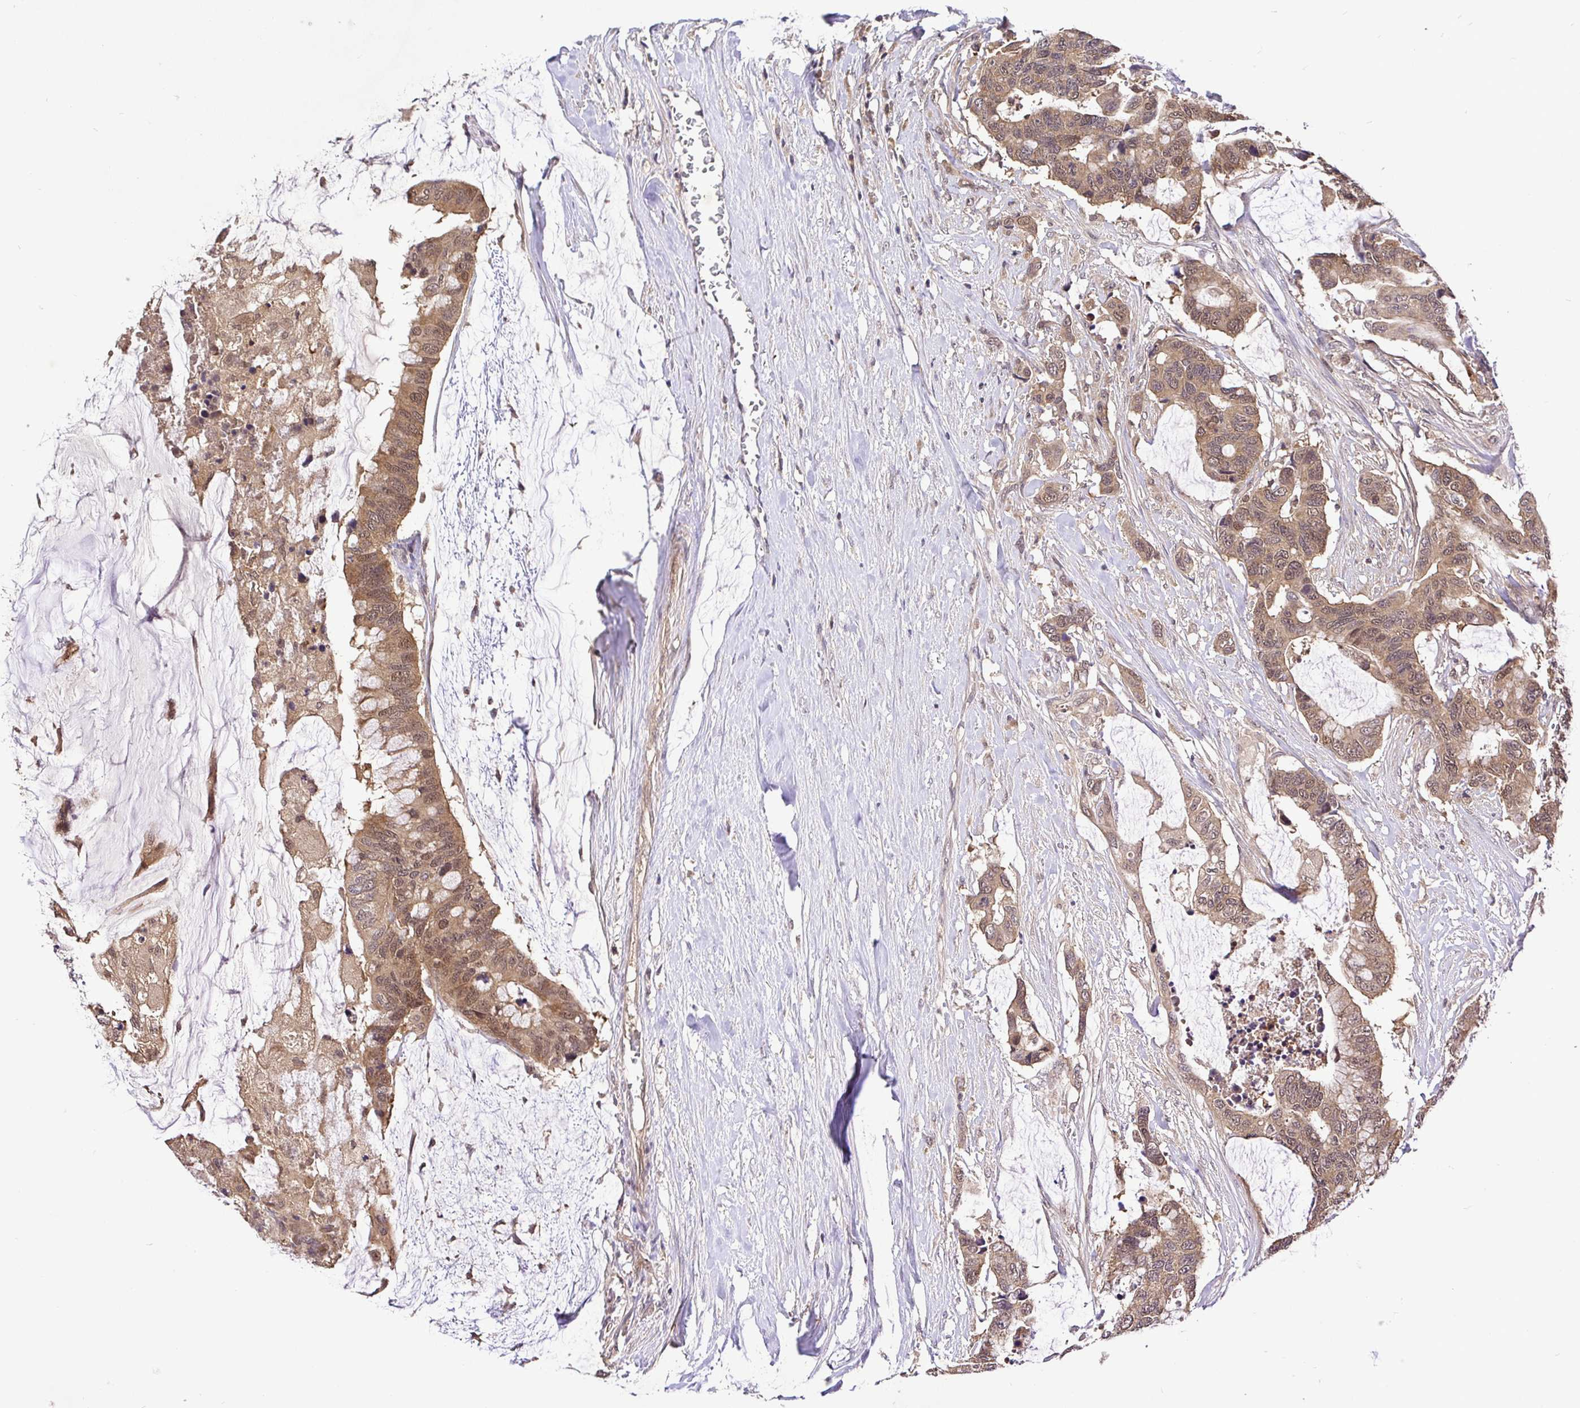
{"staining": {"intensity": "moderate", "quantity": ">75%", "location": "cytoplasmic/membranous,nuclear"}, "tissue": "colorectal cancer", "cell_type": "Tumor cells", "image_type": "cancer", "snomed": [{"axis": "morphology", "description": "Adenocarcinoma, NOS"}, {"axis": "topography", "description": "Rectum"}], "caption": "DAB immunohistochemical staining of adenocarcinoma (colorectal) demonstrates moderate cytoplasmic/membranous and nuclear protein expression in approximately >75% of tumor cells. Ihc stains the protein in brown and the nuclei are stained blue.", "gene": "UBE2M", "patient": {"sex": "female", "age": 59}}